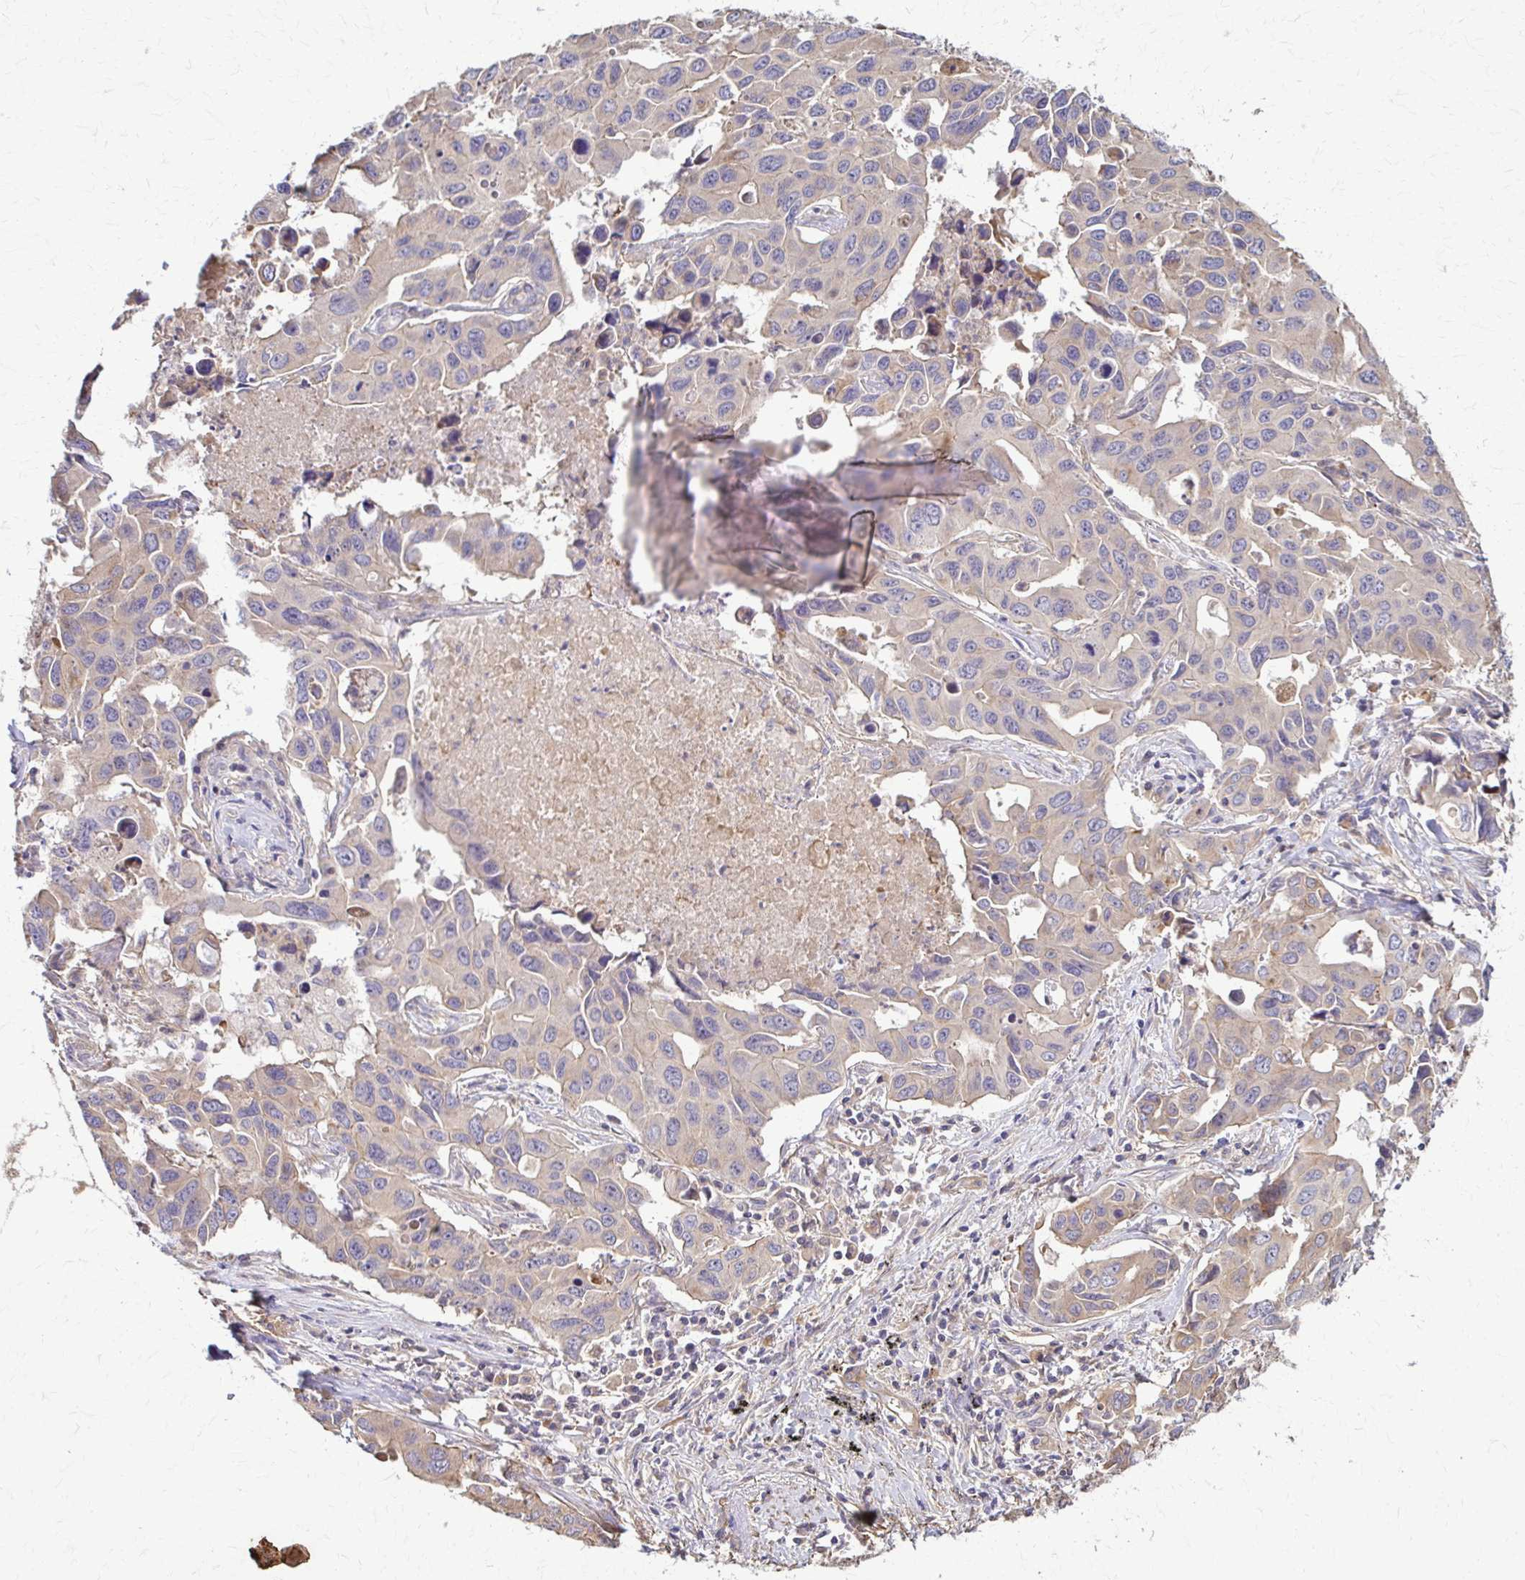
{"staining": {"intensity": "negative", "quantity": "none", "location": "none"}, "tissue": "lung cancer", "cell_type": "Tumor cells", "image_type": "cancer", "snomed": [{"axis": "morphology", "description": "Adenocarcinoma, NOS"}, {"axis": "topography", "description": "Lung"}], "caption": "The immunohistochemistry histopathology image has no significant expression in tumor cells of lung adenocarcinoma tissue.", "gene": "DSP", "patient": {"sex": "male", "age": 64}}